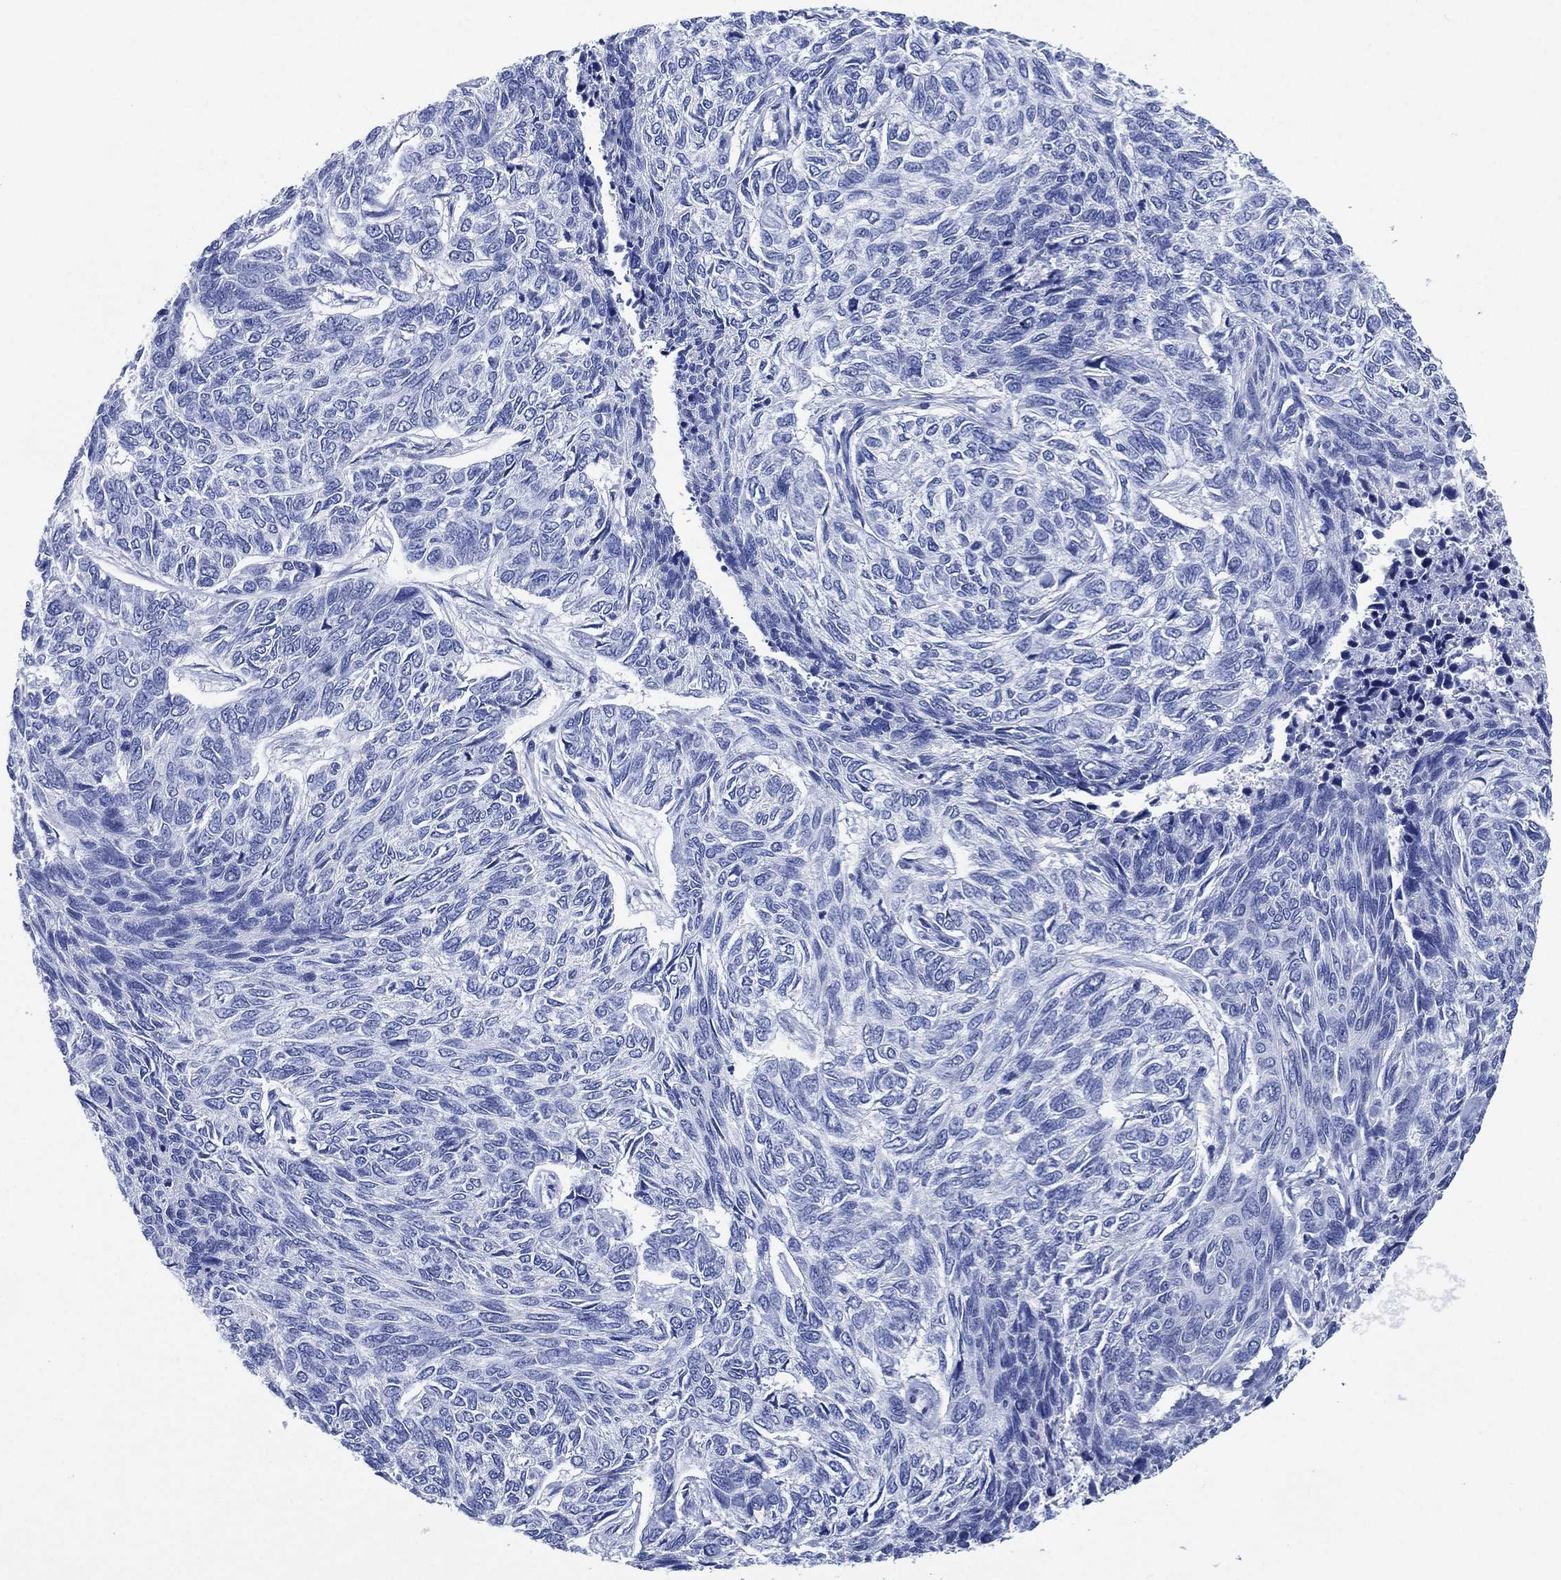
{"staining": {"intensity": "negative", "quantity": "none", "location": "none"}, "tissue": "skin cancer", "cell_type": "Tumor cells", "image_type": "cancer", "snomed": [{"axis": "morphology", "description": "Basal cell carcinoma"}, {"axis": "topography", "description": "Skin"}], "caption": "IHC photomicrograph of skin basal cell carcinoma stained for a protein (brown), which shows no positivity in tumor cells.", "gene": "SIGLECL1", "patient": {"sex": "female", "age": 65}}